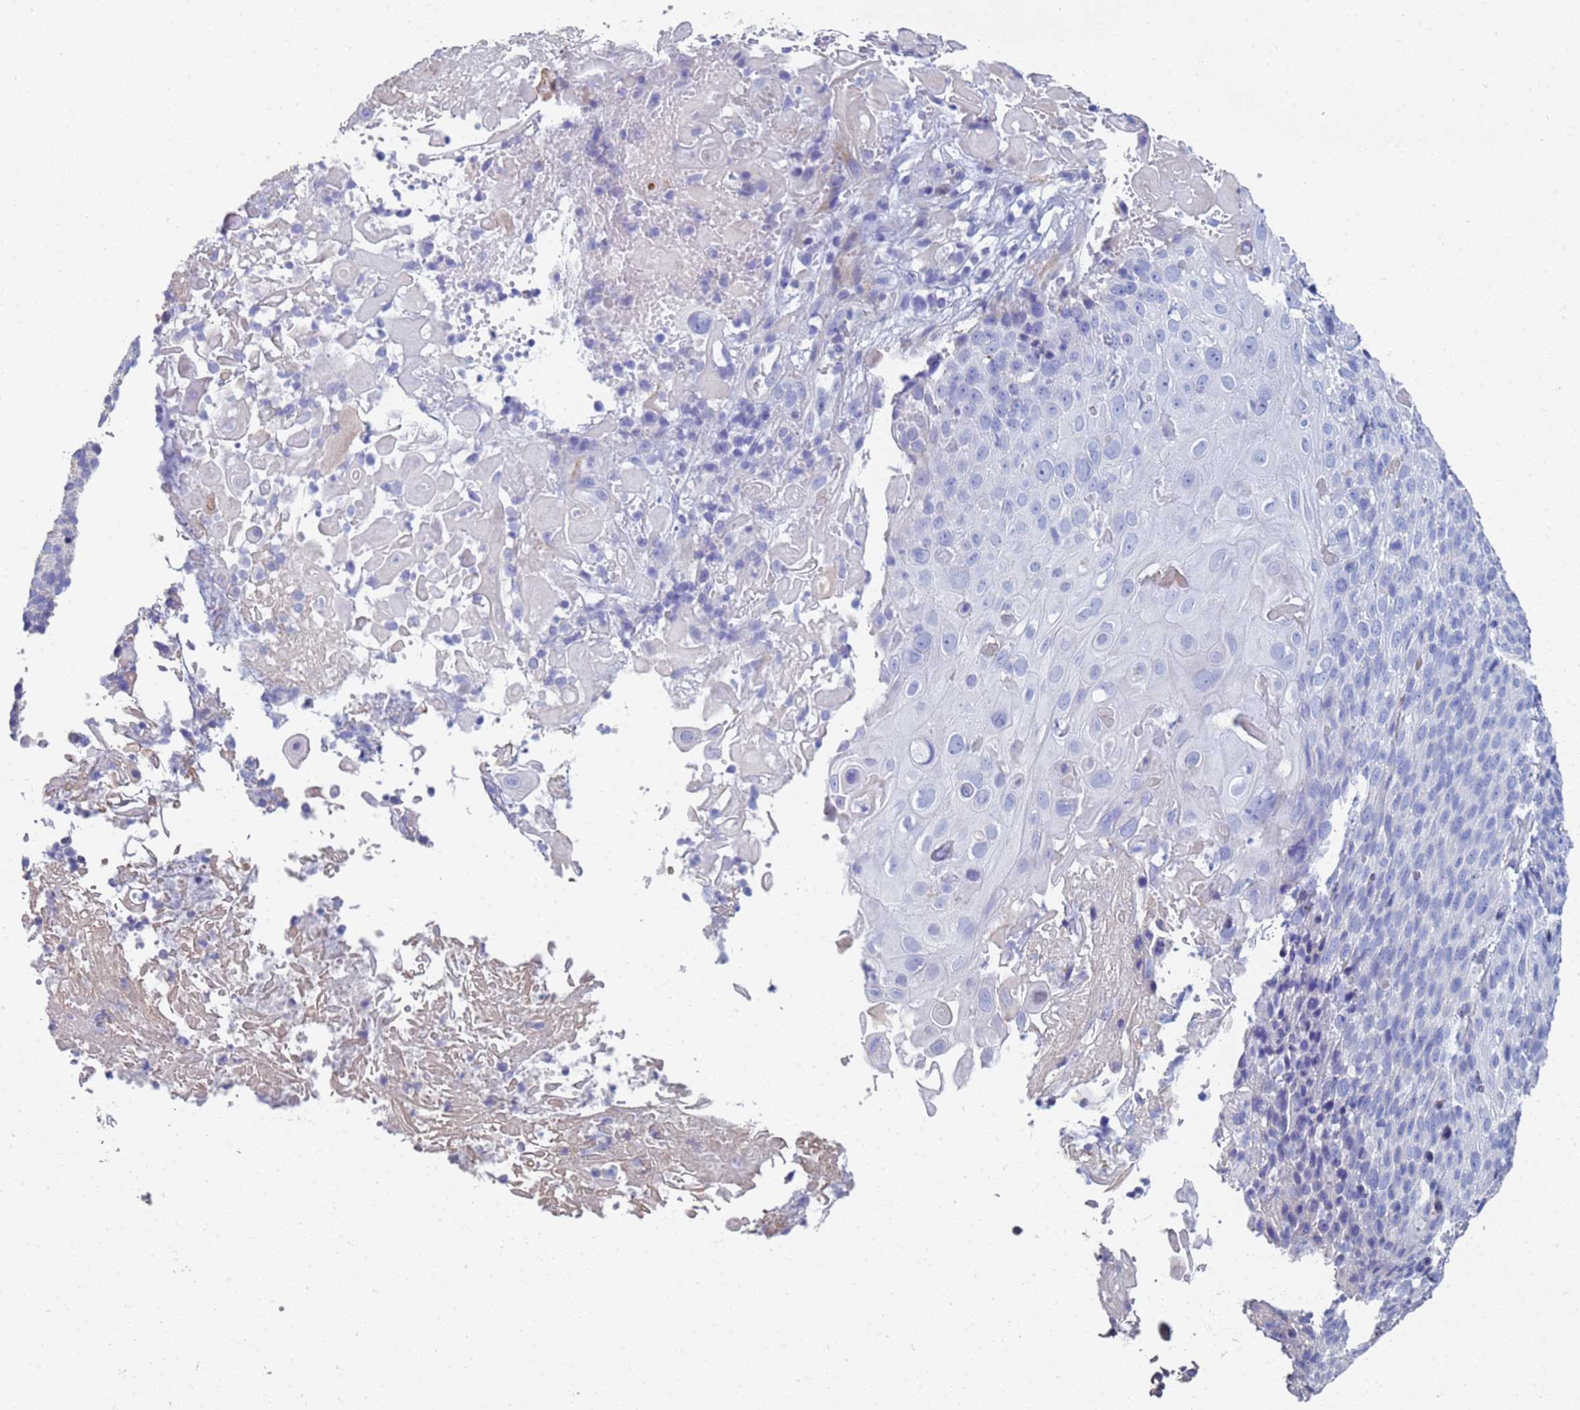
{"staining": {"intensity": "negative", "quantity": "none", "location": "none"}, "tissue": "cervical cancer", "cell_type": "Tumor cells", "image_type": "cancer", "snomed": [{"axis": "morphology", "description": "Squamous cell carcinoma, NOS"}, {"axis": "topography", "description": "Cervix"}], "caption": "IHC photomicrograph of neoplastic tissue: cervical cancer (squamous cell carcinoma) stained with DAB (3,3'-diaminobenzidine) demonstrates no significant protein staining in tumor cells. (DAB immunohistochemistry (IHC), high magnification).", "gene": "ABCA8", "patient": {"sex": "female", "age": 74}}